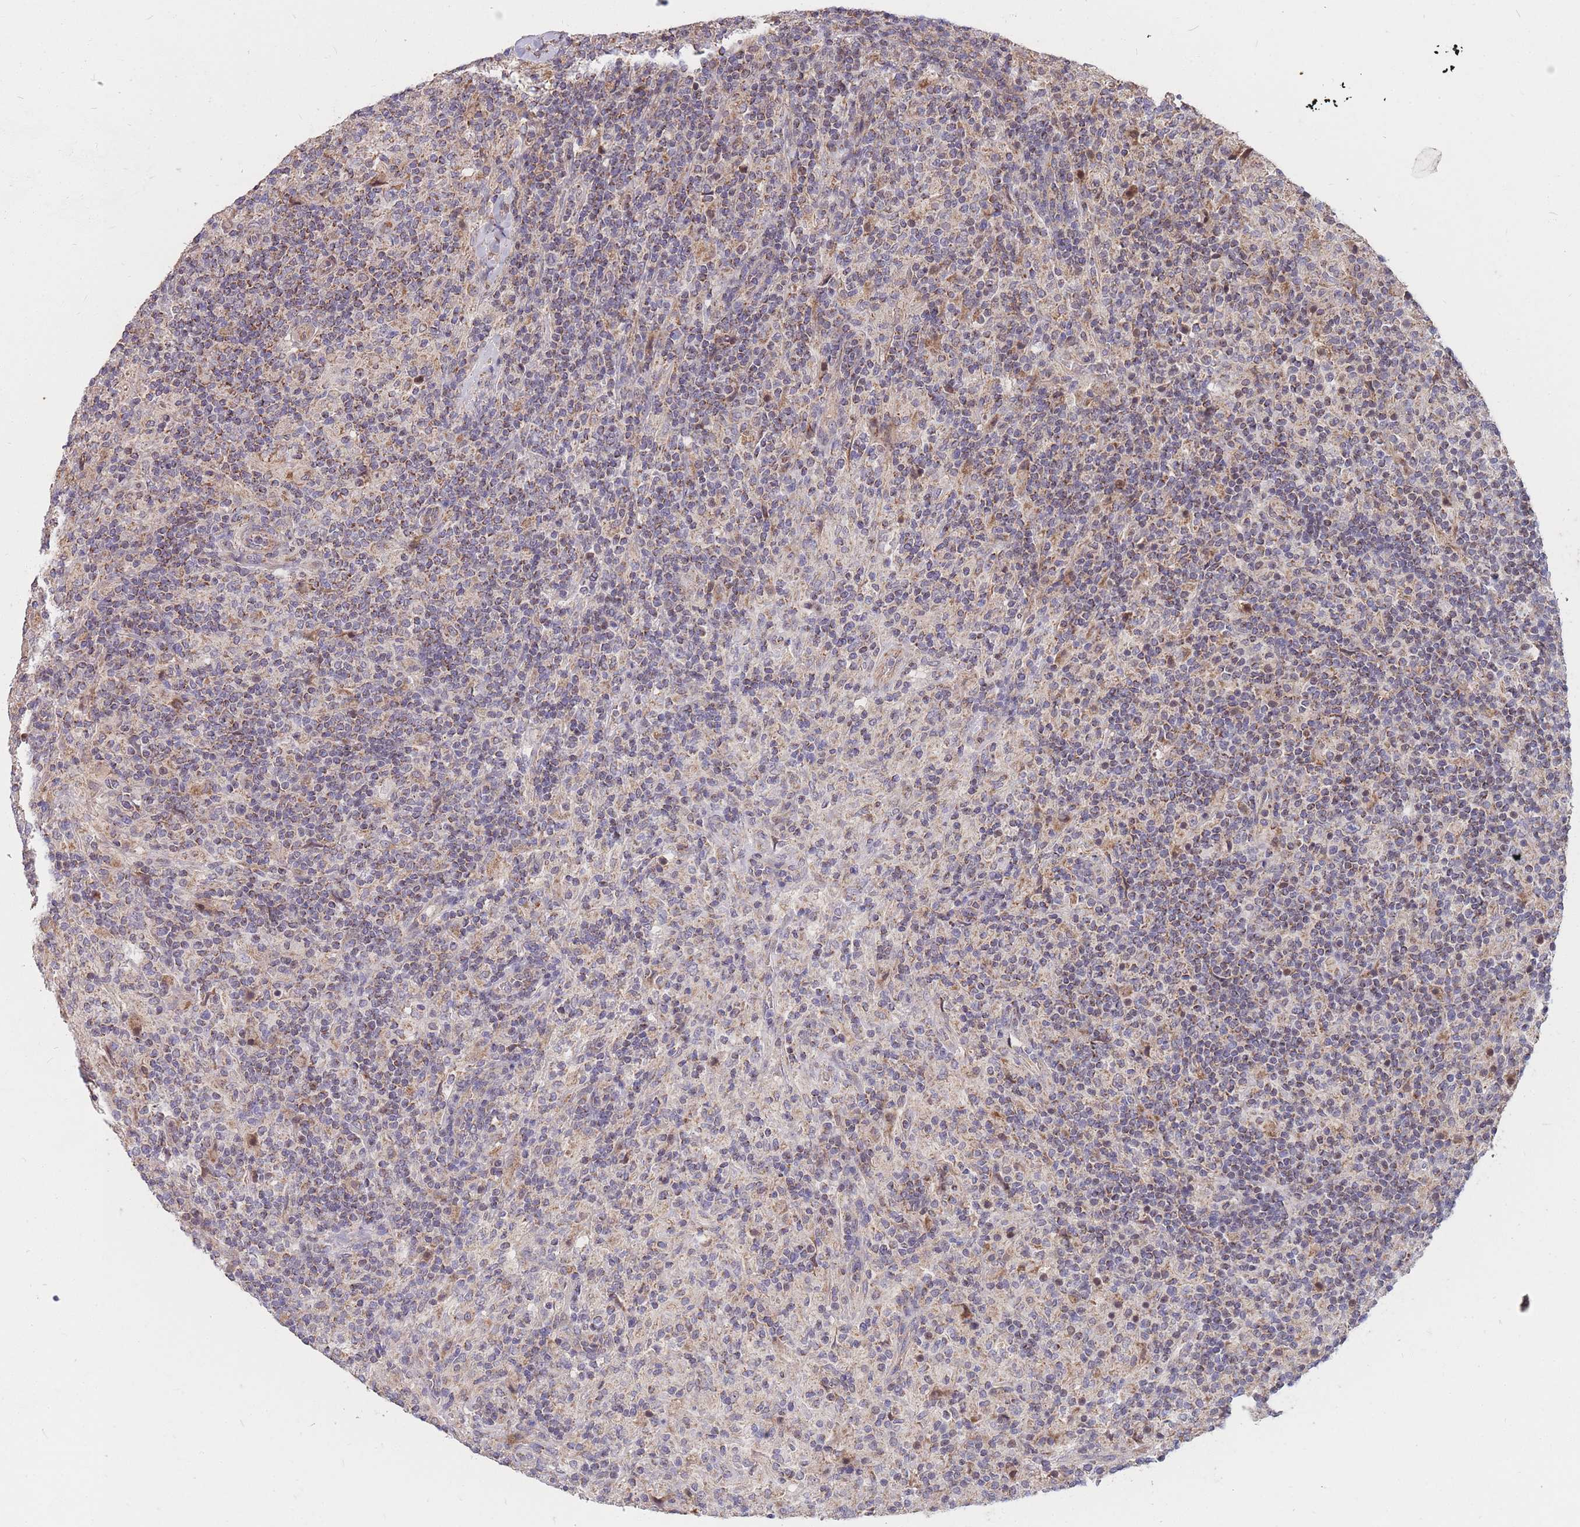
{"staining": {"intensity": "moderate", "quantity": "<25%", "location": "cytoplasmic/membranous"}, "tissue": "lymphoma", "cell_type": "Tumor cells", "image_type": "cancer", "snomed": [{"axis": "morphology", "description": "Hodgkin's disease, NOS"}, {"axis": "topography", "description": "Lymph node"}], "caption": "DAB immunohistochemical staining of human Hodgkin's disease exhibits moderate cytoplasmic/membranous protein expression in approximately <25% of tumor cells. Ihc stains the protein of interest in brown and the nuclei are stained blue.", "gene": "PTPMT1", "patient": {"sex": "male", "age": 70}}